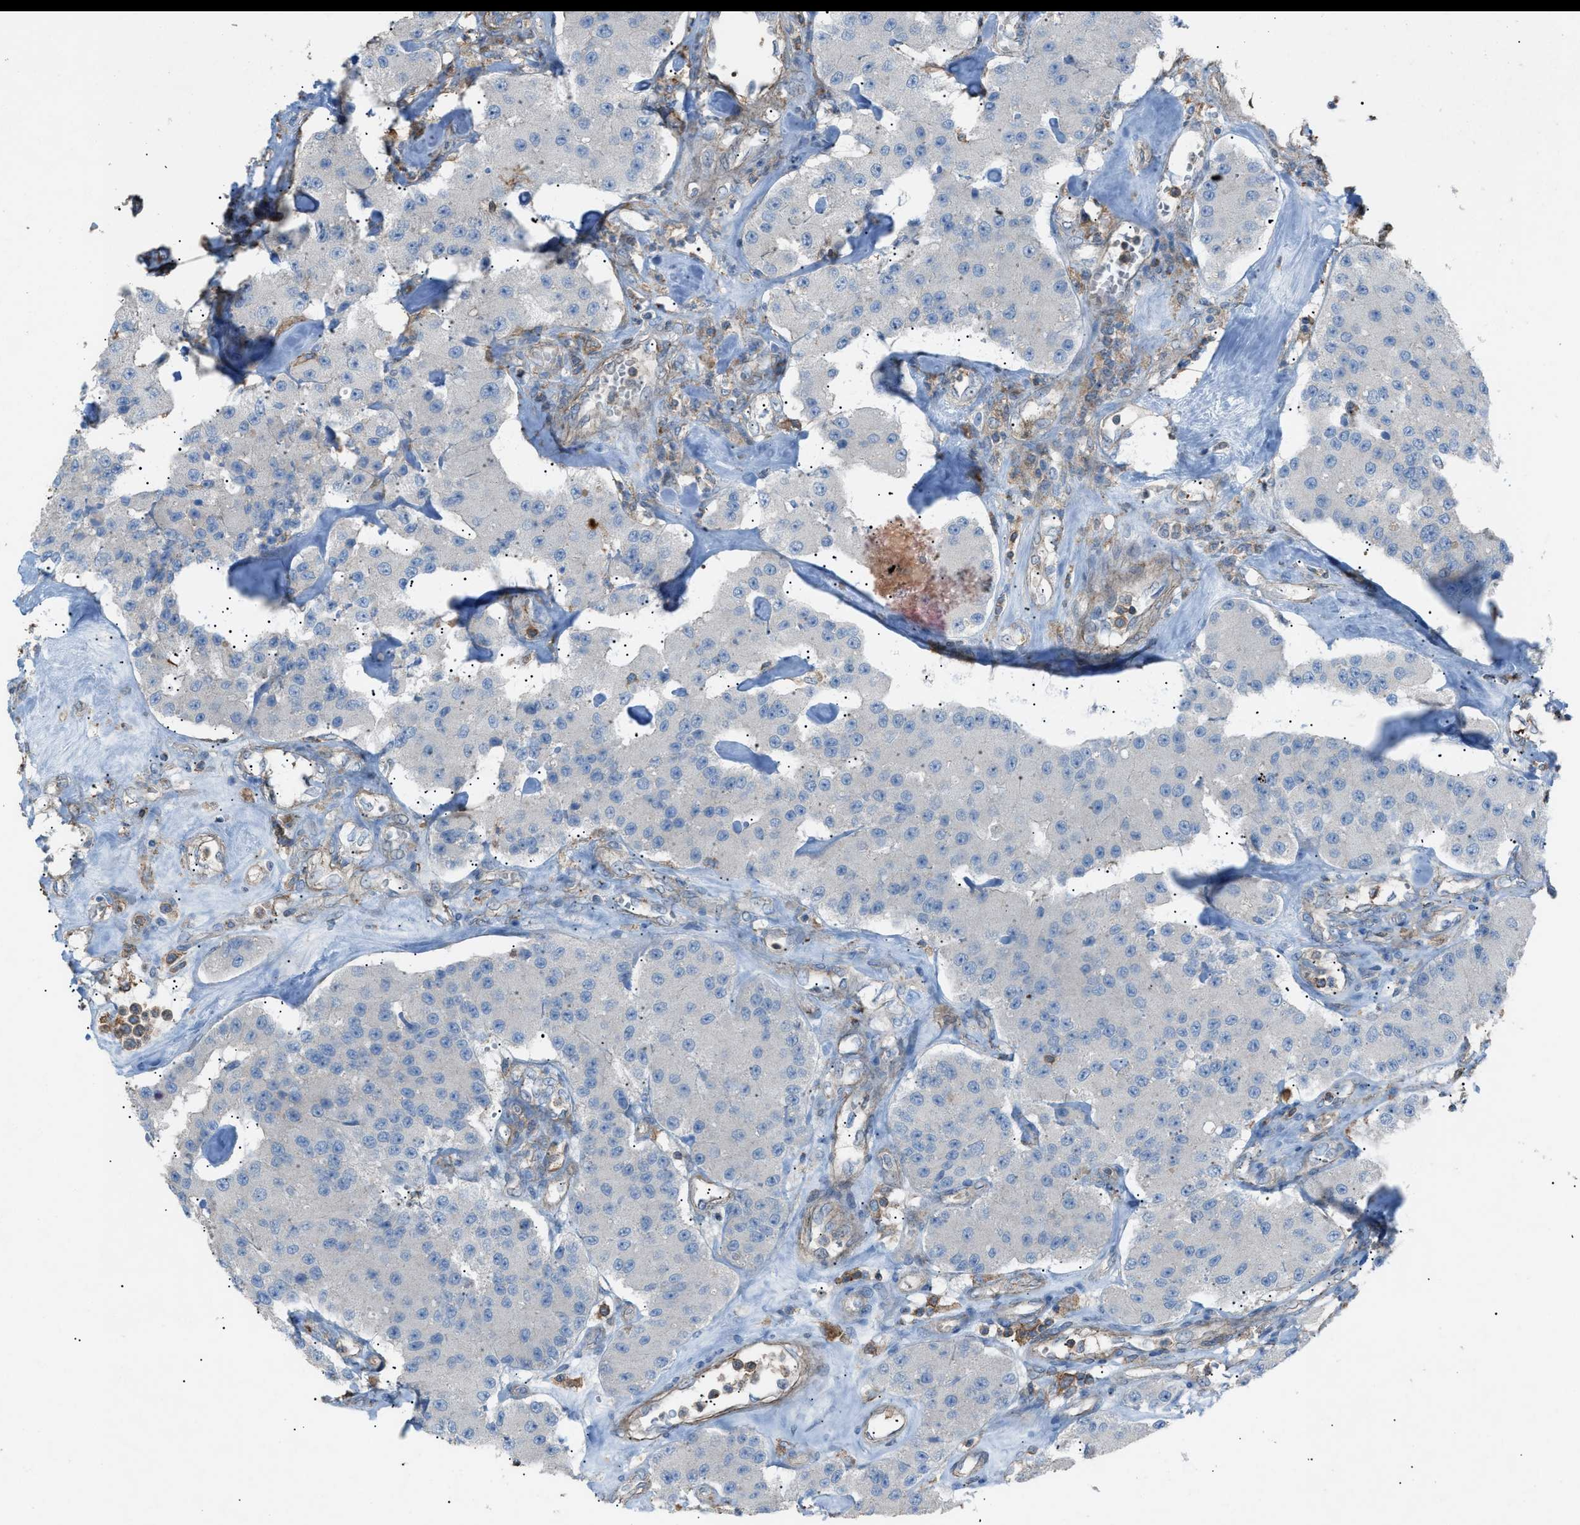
{"staining": {"intensity": "negative", "quantity": "none", "location": "none"}, "tissue": "carcinoid", "cell_type": "Tumor cells", "image_type": "cancer", "snomed": [{"axis": "morphology", "description": "Carcinoid, malignant, NOS"}, {"axis": "topography", "description": "Pancreas"}], "caption": "DAB (3,3'-diaminobenzidine) immunohistochemical staining of human carcinoid shows no significant staining in tumor cells. The staining is performed using DAB brown chromogen with nuclei counter-stained in using hematoxylin.", "gene": "NCK2", "patient": {"sex": "male", "age": 41}}